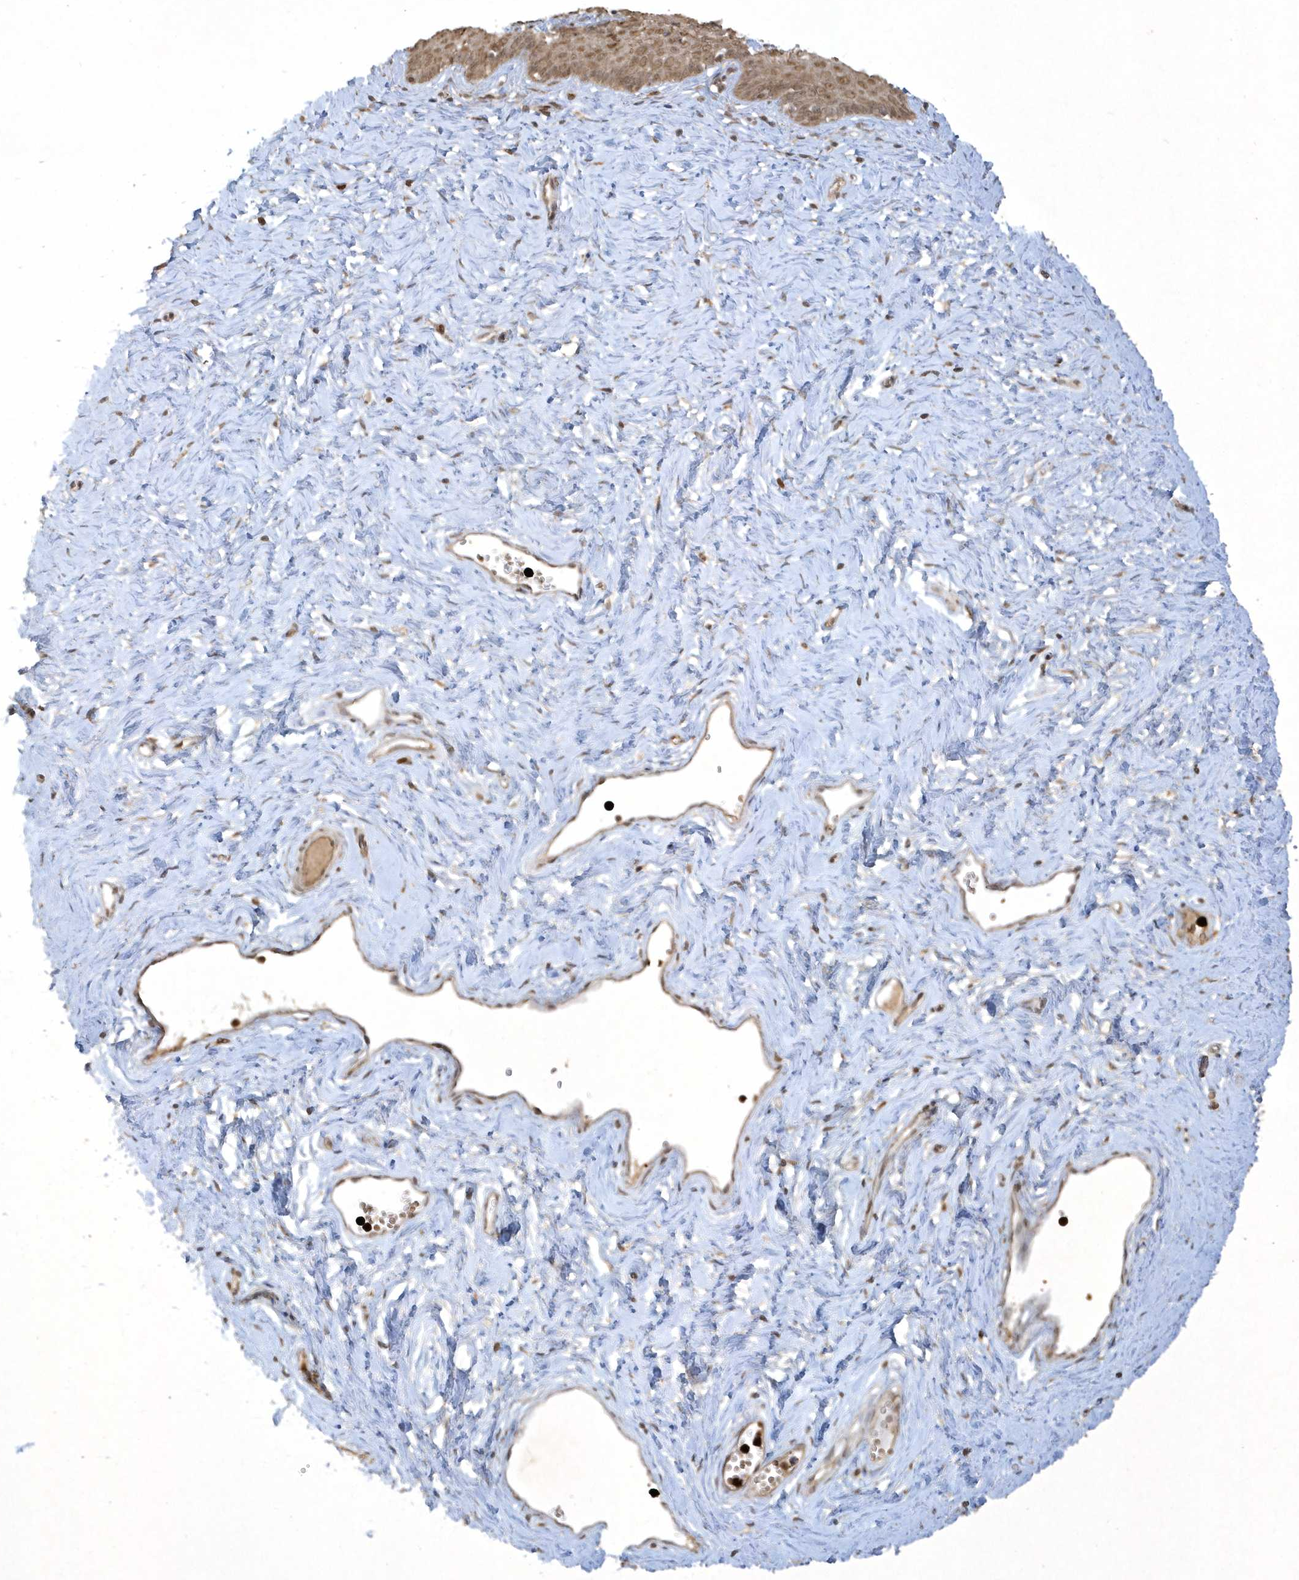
{"staining": {"intensity": "strong", "quantity": ">75%", "location": "cytoplasmic/membranous,nuclear"}, "tissue": "vagina", "cell_type": "Squamous epithelial cells", "image_type": "normal", "snomed": [{"axis": "morphology", "description": "Normal tissue, NOS"}, {"axis": "topography", "description": "Vagina"}], "caption": "High-magnification brightfield microscopy of benign vagina stained with DAB (3,3'-diaminobenzidine) (brown) and counterstained with hematoxylin (blue). squamous epithelial cells exhibit strong cytoplasmic/membranous,nuclear expression is appreciated in about>75% of cells.", "gene": "ZNF213", "patient": {"sex": "female", "age": 32}}